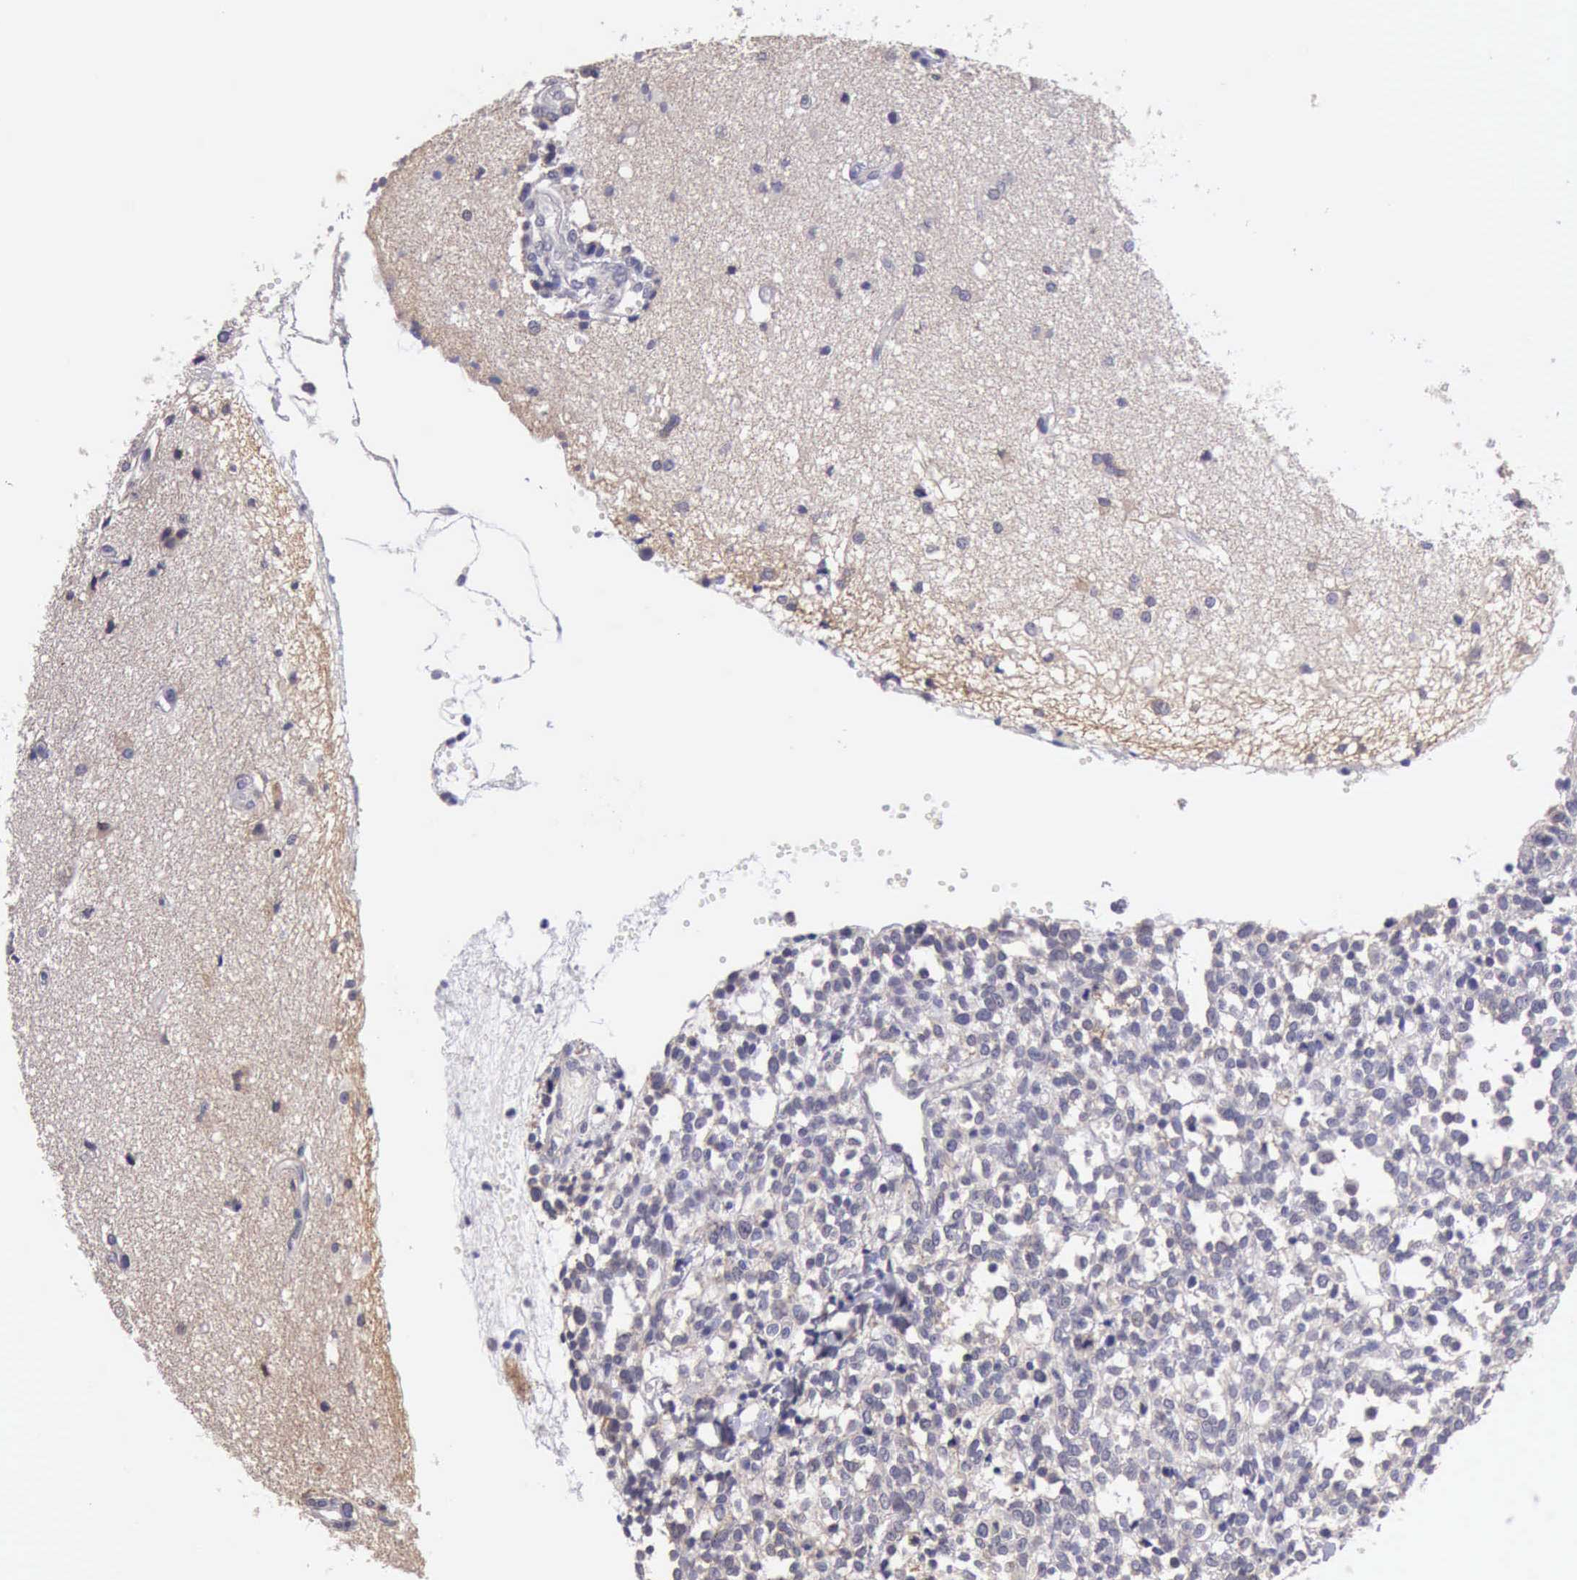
{"staining": {"intensity": "weak", "quantity": "25%-75%", "location": "cytoplasmic/membranous"}, "tissue": "glioma", "cell_type": "Tumor cells", "image_type": "cancer", "snomed": [{"axis": "morphology", "description": "Glioma, malignant, High grade"}, {"axis": "topography", "description": "Brain"}], "caption": "An IHC micrograph of neoplastic tissue is shown. Protein staining in brown shows weak cytoplasmic/membranous positivity in glioma within tumor cells. (brown staining indicates protein expression, while blue staining denotes nuclei).", "gene": "KCND1", "patient": {"sex": "male", "age": 66}}